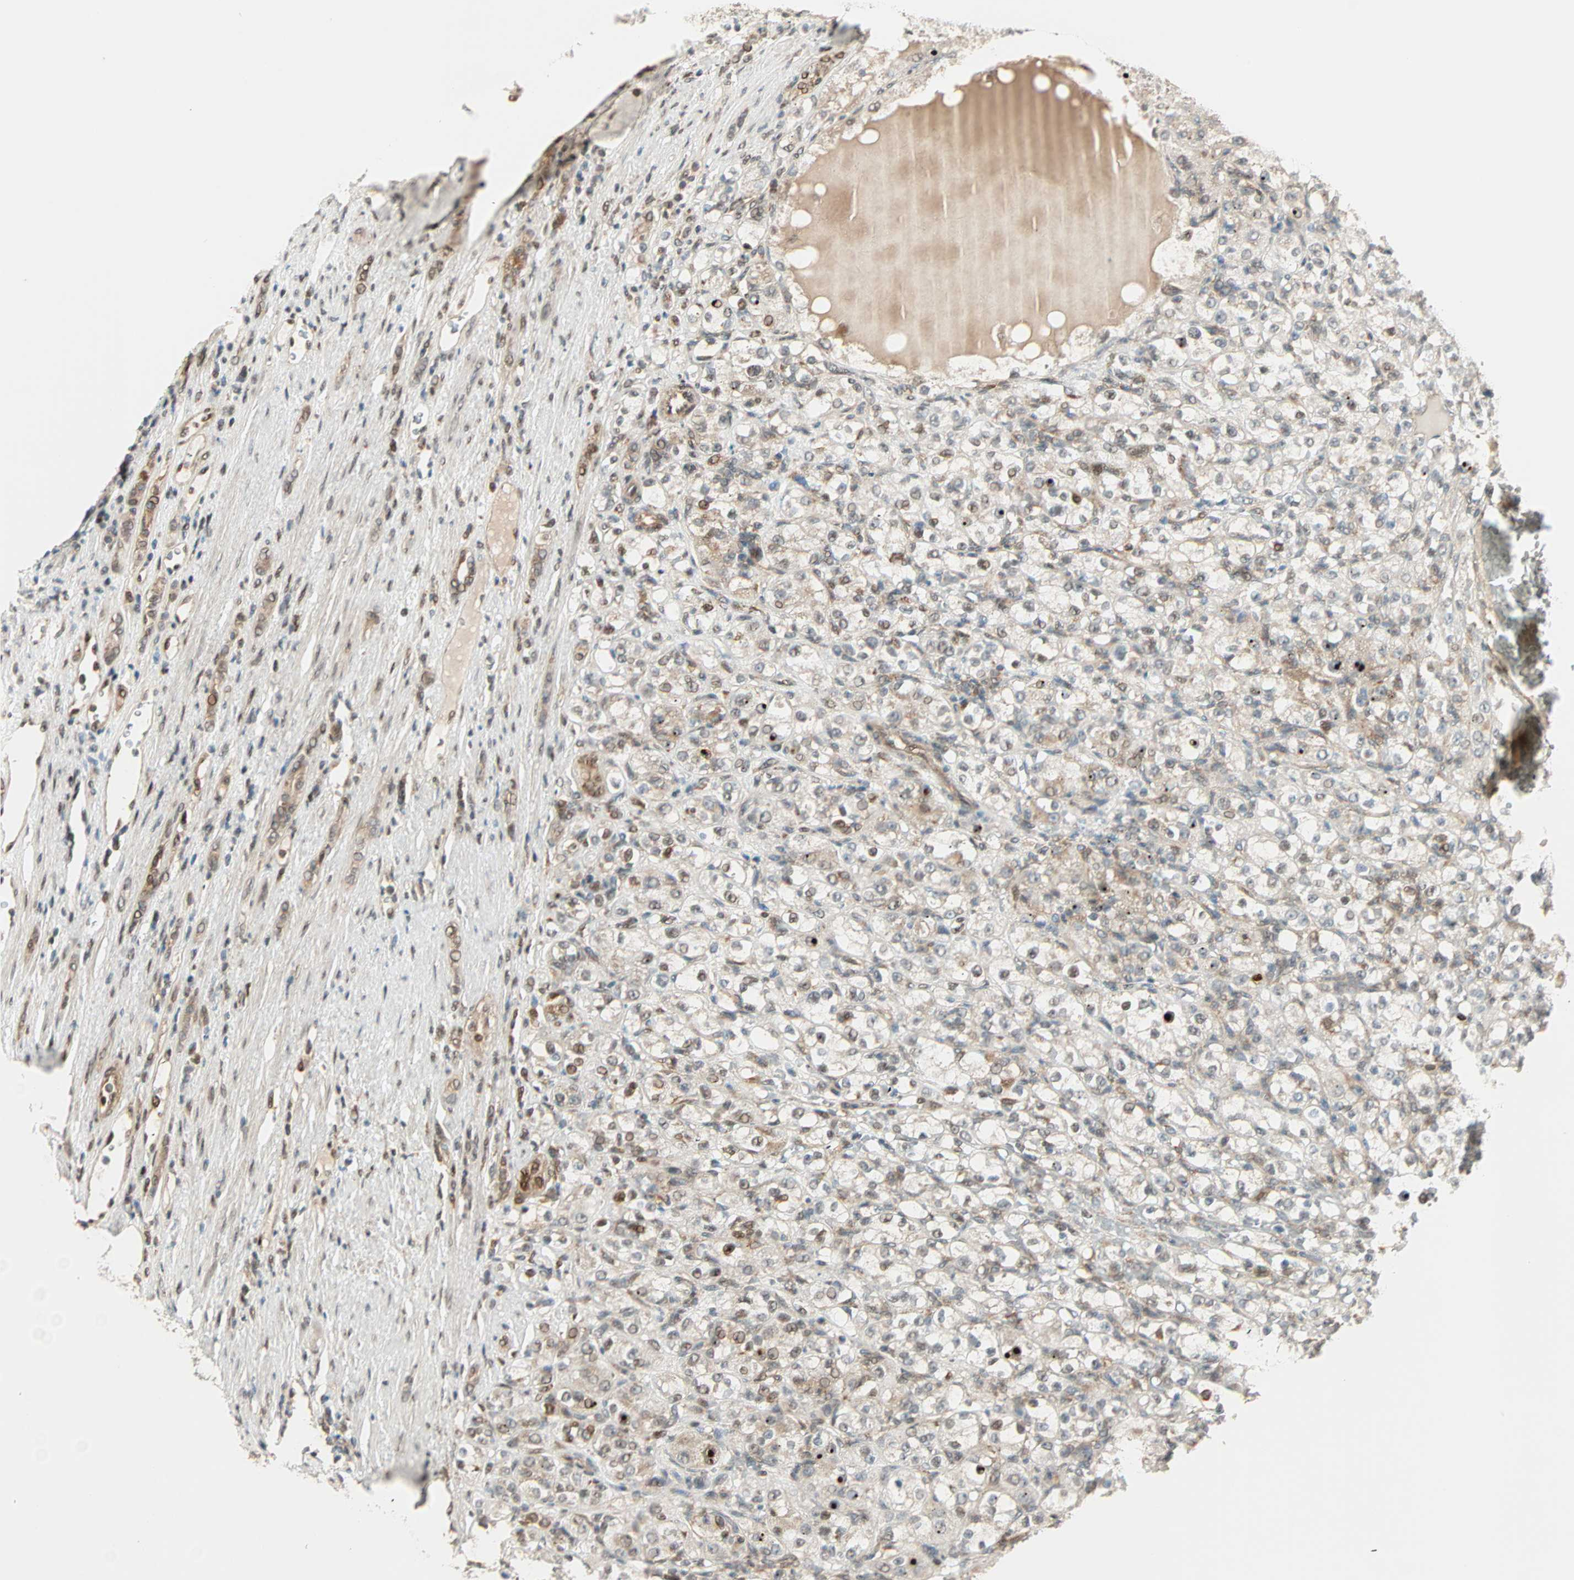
{"staining": {"intensity": "moderate", "quantity": ">75%", "location": "cytoplasmic/membranous,nuclear"}, "tissue": "renal cancer", "cell_type": "Tumor cells", "image_type": "cancer", "snomed": [{"axis": "morphology", "description": "Normal tissue, NOS"}, {"axis": "morphology", "description": "Adenocarcinoma, NOS"}, {"axis": "topography", "description": "Kidney"}], "caption": "Moderate cytoplasmic/membranous and nuclear positivity for a protein is appreciated in approximately >75% of tumor cells of renal adenocarcinoma using immunohistochemistry.", "gene": "PNPLA6", "patient": {"sex": "male", "age": 61}}